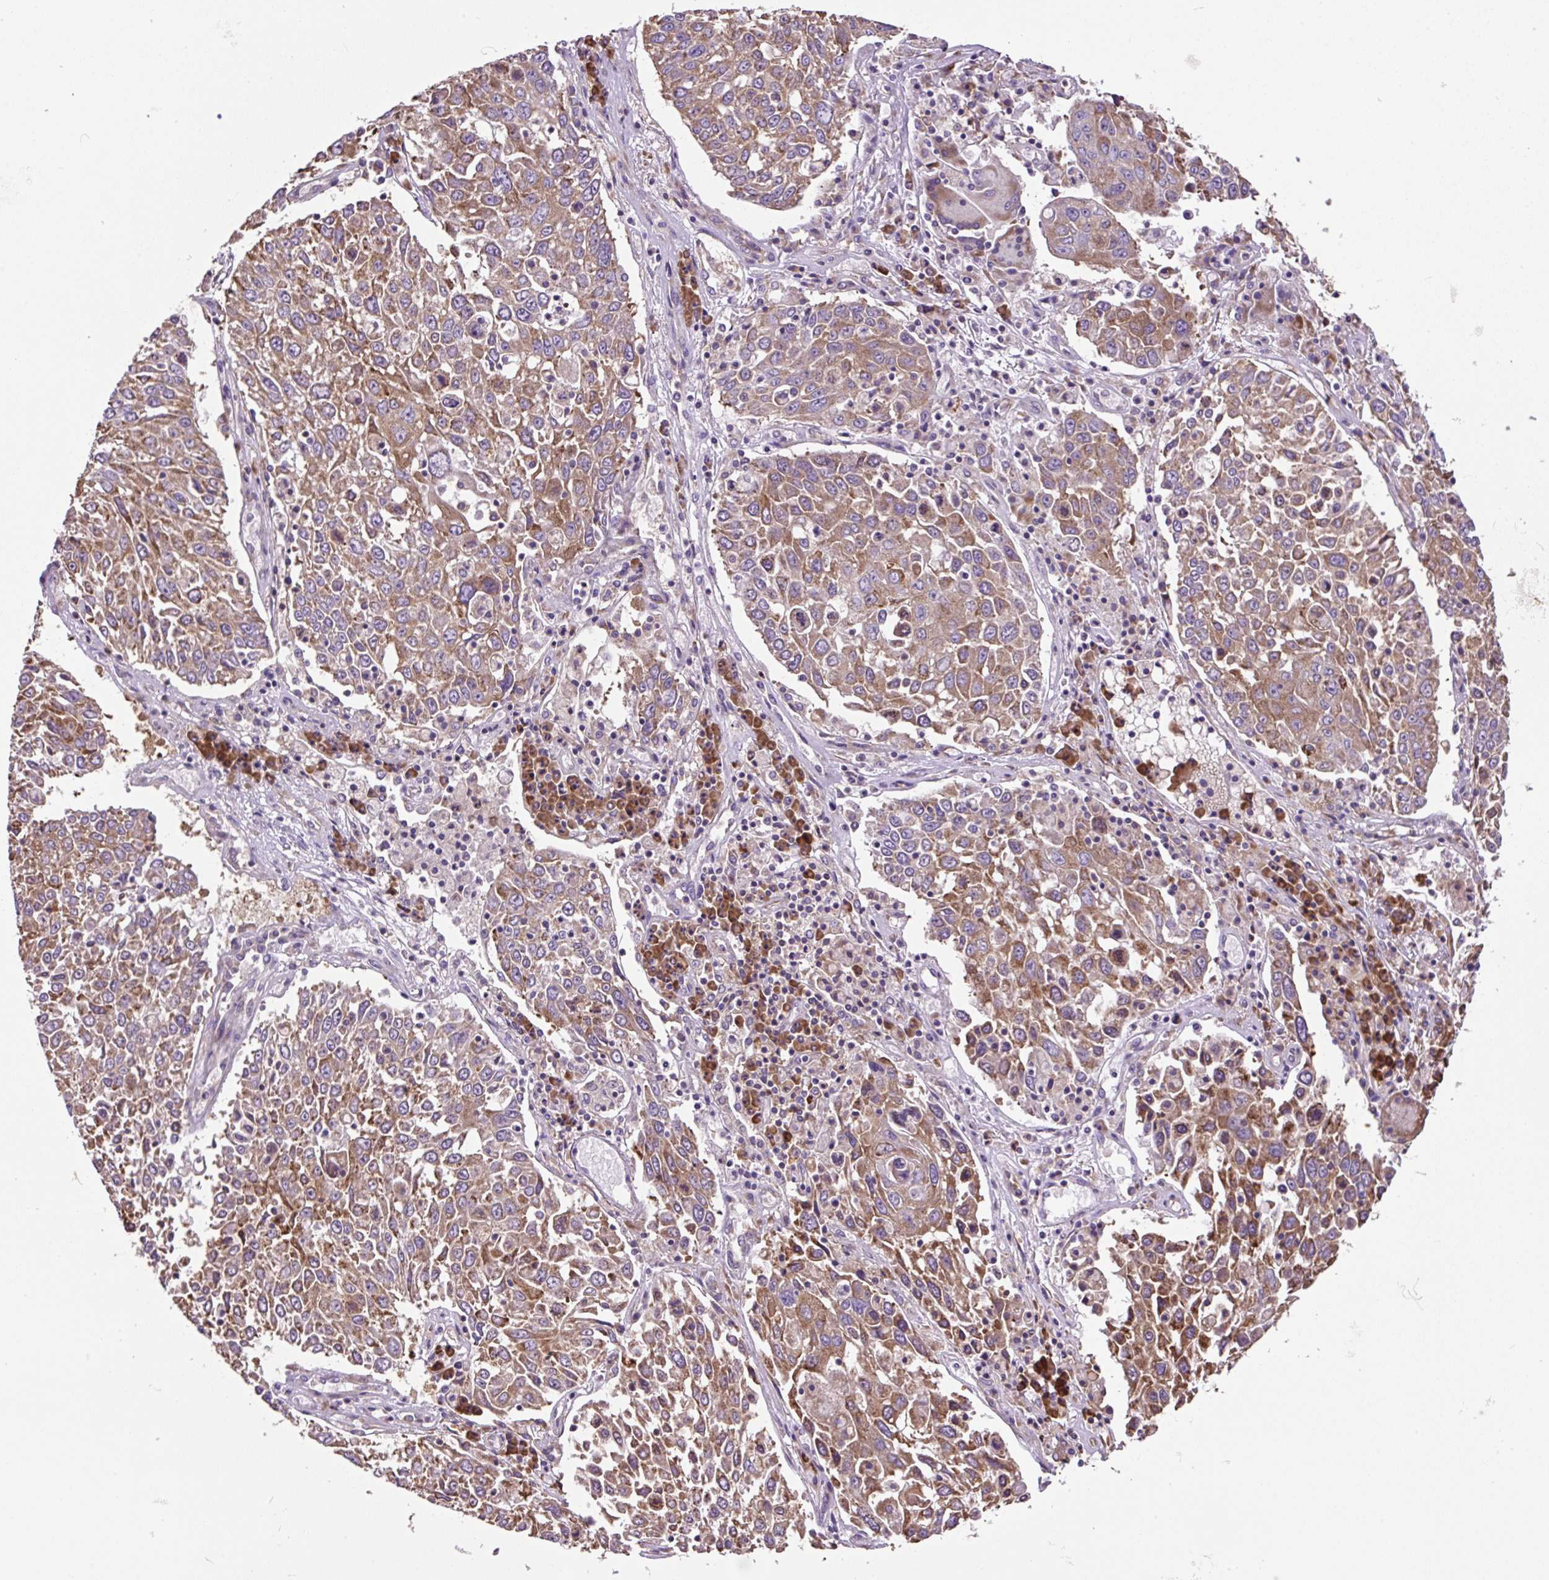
{"staining": {"intensity": "moderate", "quantity": ">75%", "location": "cytoplasmic/membranous"}, "tissue": "lung cancer", "cell_type": "Tumor cells", "image_type": "cancer", "snomed": [{"axis": "morphology", "description": "Squamous cell carcinoma, NOS"}, {"axis": "topography", "description": "Lung"}], "caption": "A histopathology image of human lung squamous cell carcinoma stained for a protein exhibits moderate cytoplasmic/membranous brown staining in tumor cells.", "gene": "RPS23", "patient": {"sex": "male", "age": 65}}